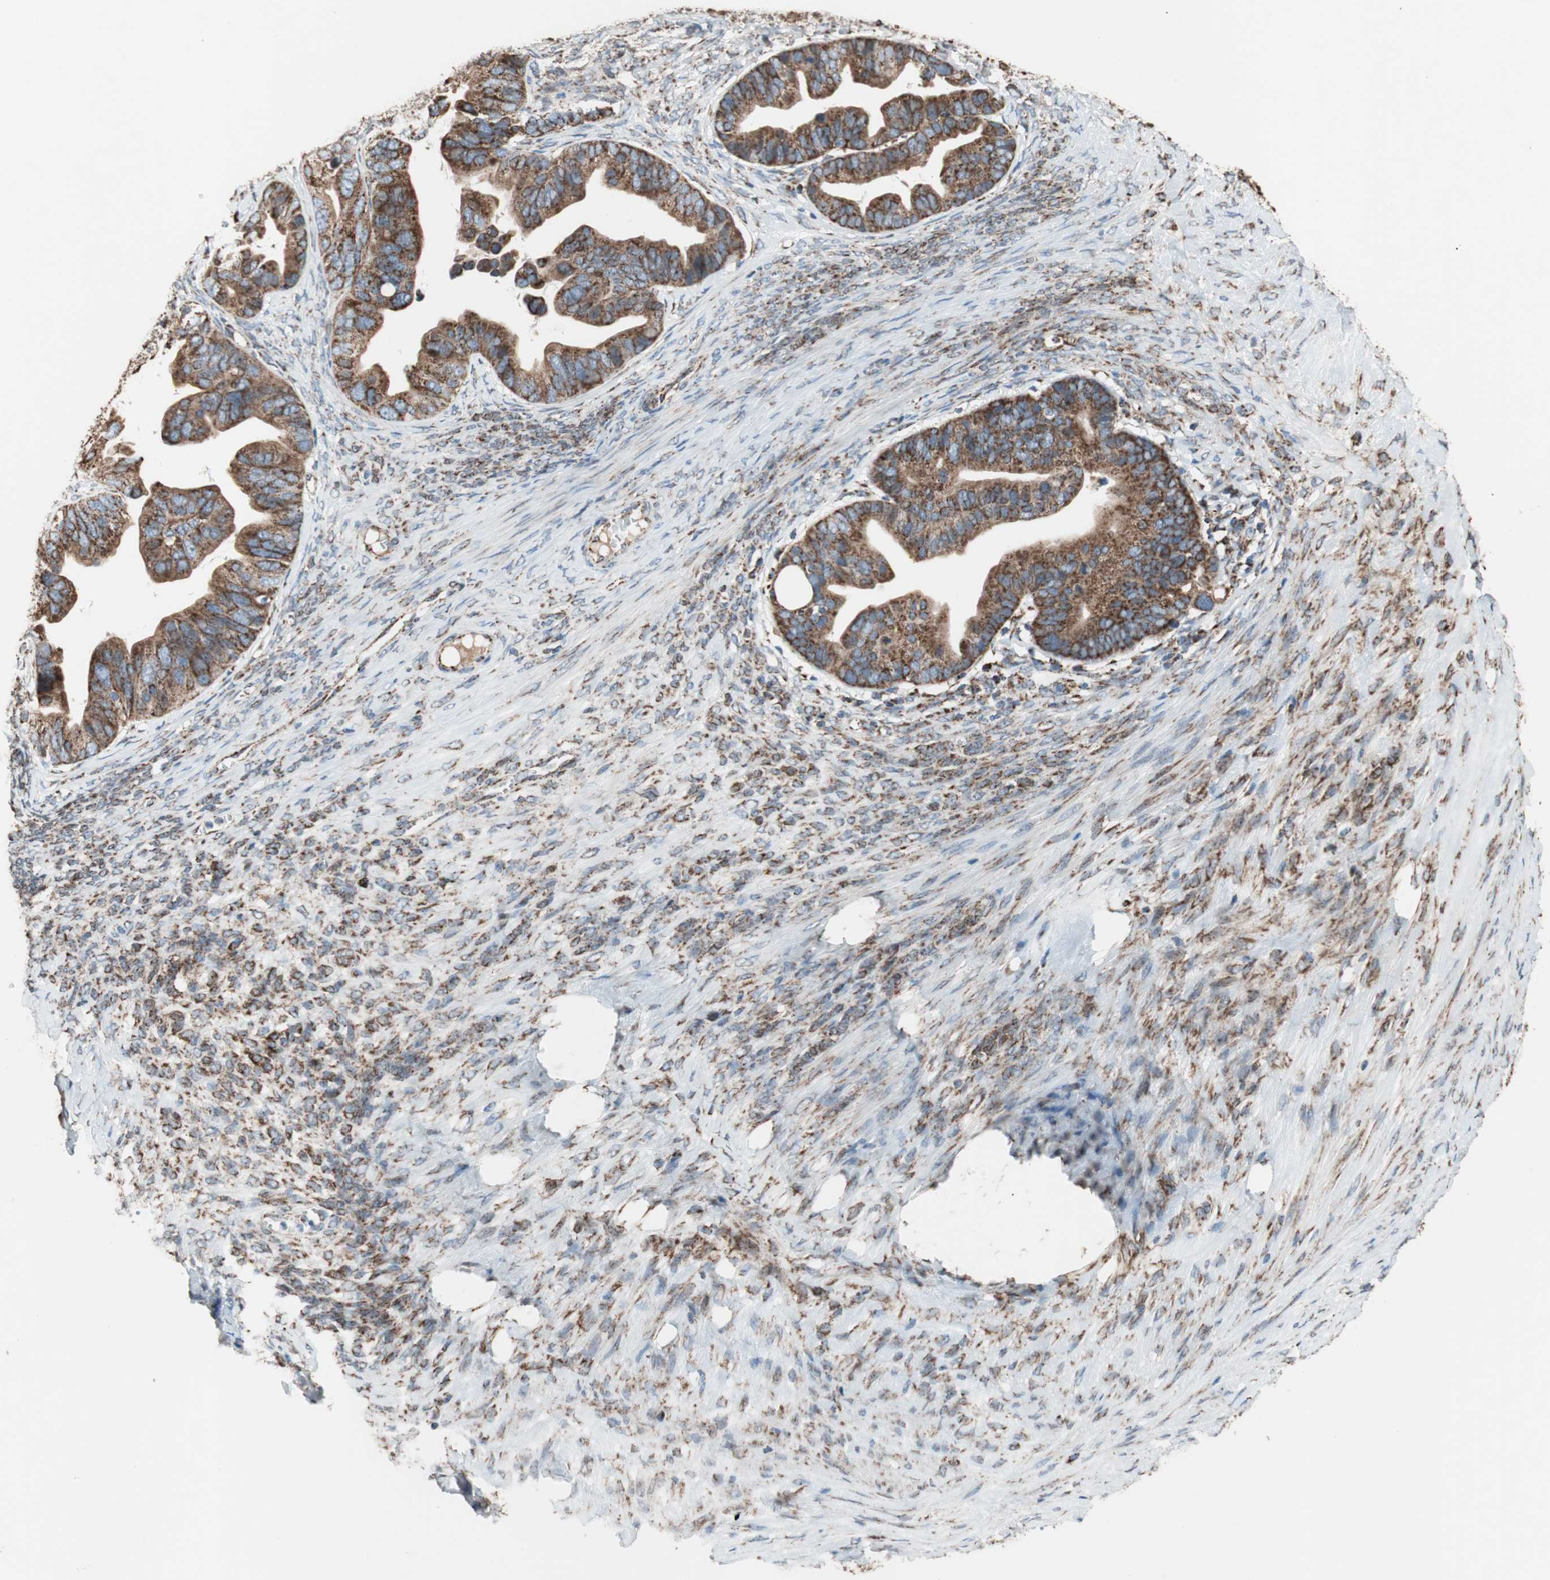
{"staining": {"intensity": "strong", "quantity": ">75%", "location": "cytoplasmic/membranous"}, "tissue": "ovarian cancer", "cell_type": "Tumor cells", "image_type": "cancer", "snomed": [{"axis": "morphology", "description": "Cystadenocarcinoma, serous, NOS"}, {"axis": "topography", "description": "Ovary"}], "caption": "Ovarian cancer tissue displays strong cytoplasmic/membranous staining in approximately >75% of tumor cells", "gene": "PCSK4", "patient": {"sex": "female", "age": 56}}